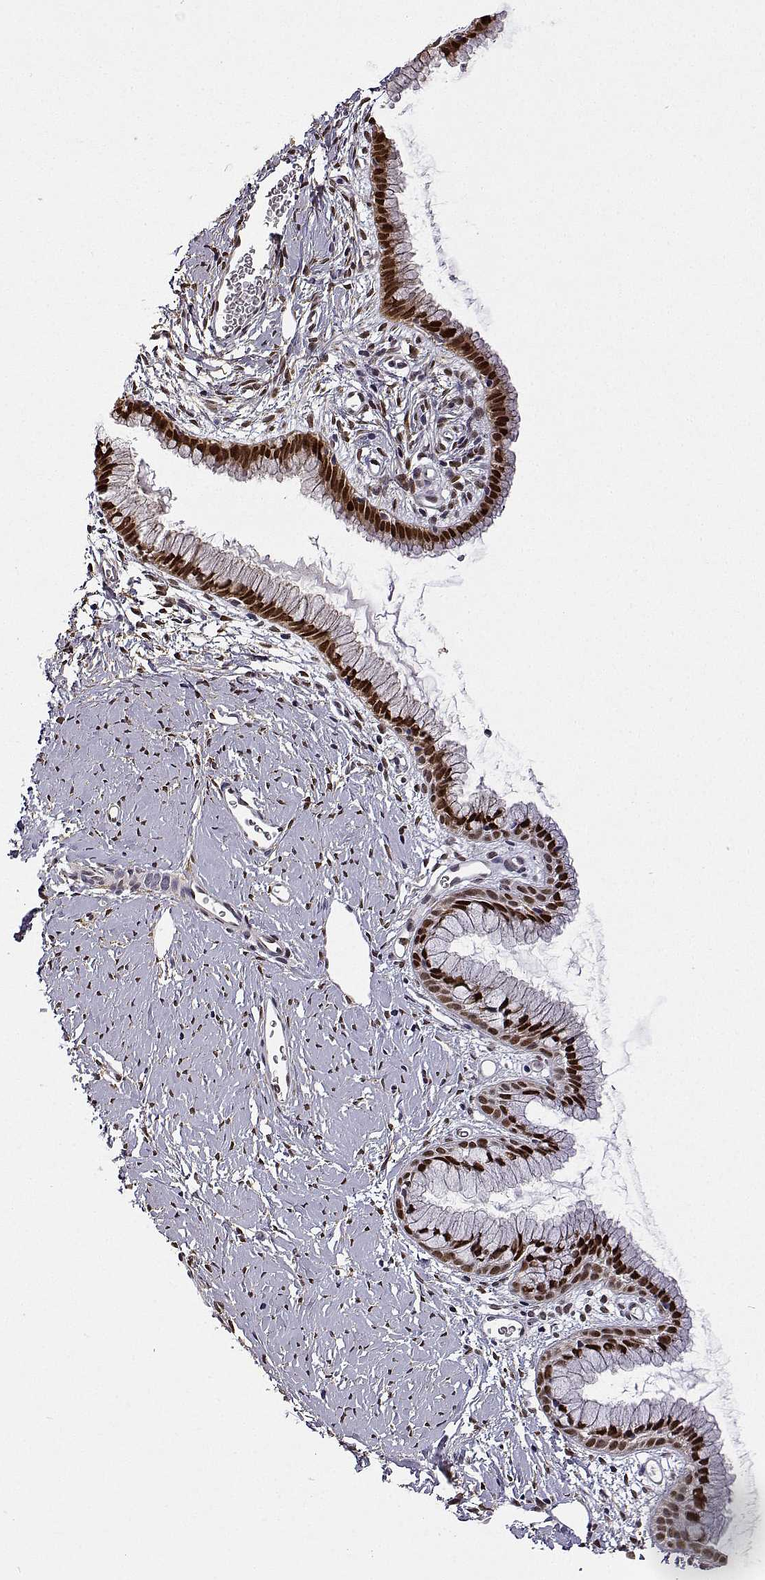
{"staining": {"intensity": "strong", "quantity": ">75%", "location": "nuclear"}, "tissue": "cervix", "cell_type": "Glandular cells", "image_type": "normal", "snomed": [{"axis": "morphology", "description": "Normal tissue, NOS"}, {"axis": "topography", "description": "Cervix"}], "caption": "Brown immunohistochemical staining in normal human cervix displays strong nuclear staining in approximately >75% of glandular cells. (DAB (3,3'-diaminobenzidine) IHC, brown staining for protein, blue staining for nuclei).", "gene": "PHGDH", "patient": {"sex": "female", "age": 40}}